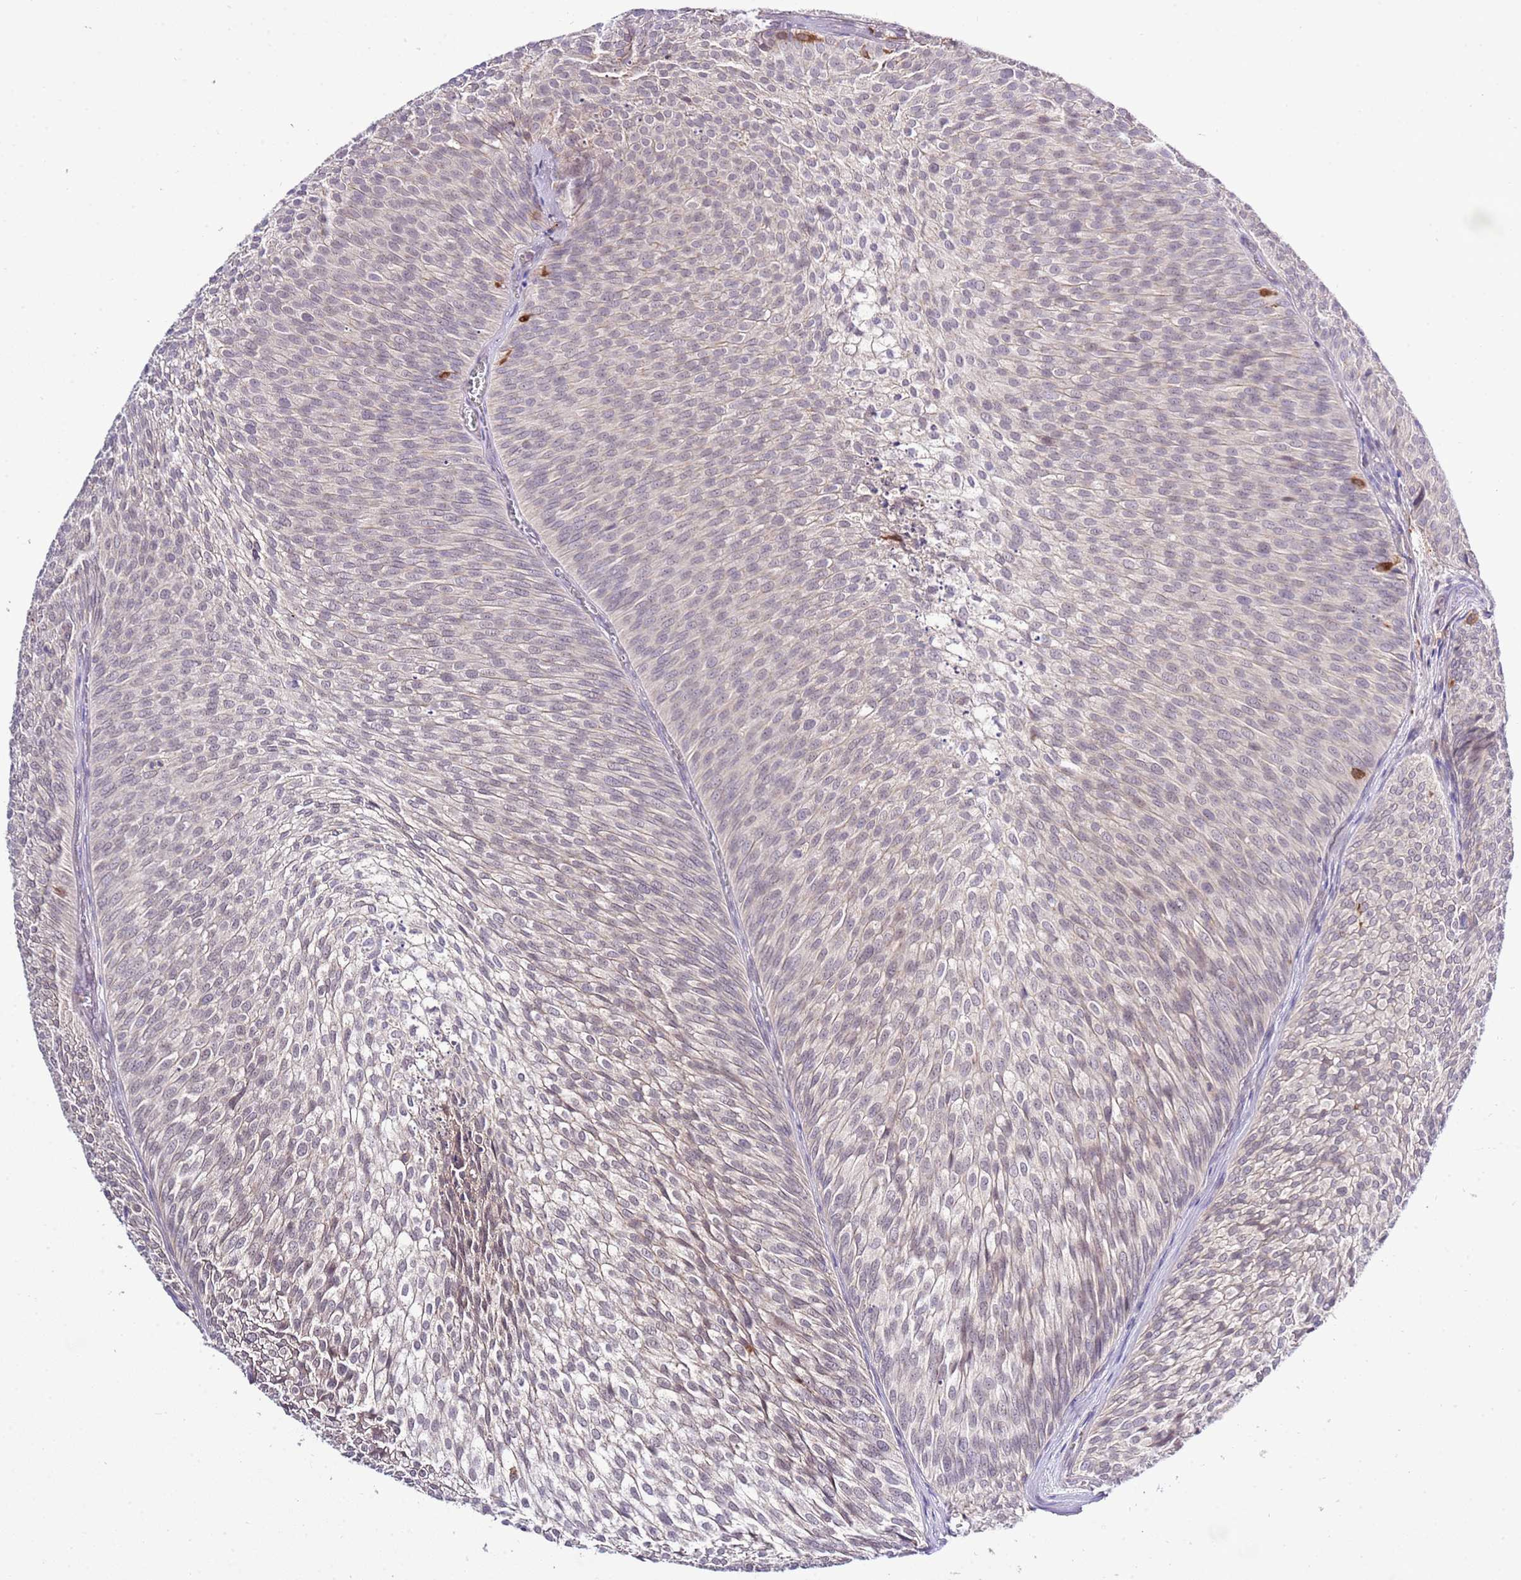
{"staining": {"intensity": "negative", "quantity": "none", "location": "none"}, "tissue": "urothelial cancer", "cell_type": "Tumor cells", "image_type": "cancer", "snomed": [{"axis": "morphology", "description": "Urothelial carcinoma, Low grade"}, {"axis": "topography", "description": "Urinary bladder"}], "caption": "The photomicrograph demonstrates no staining of tumor cells in low-grade urothelial carcinoma.", "gene": "EFHD1", "patient": {"sex": "male", "age": 91}}